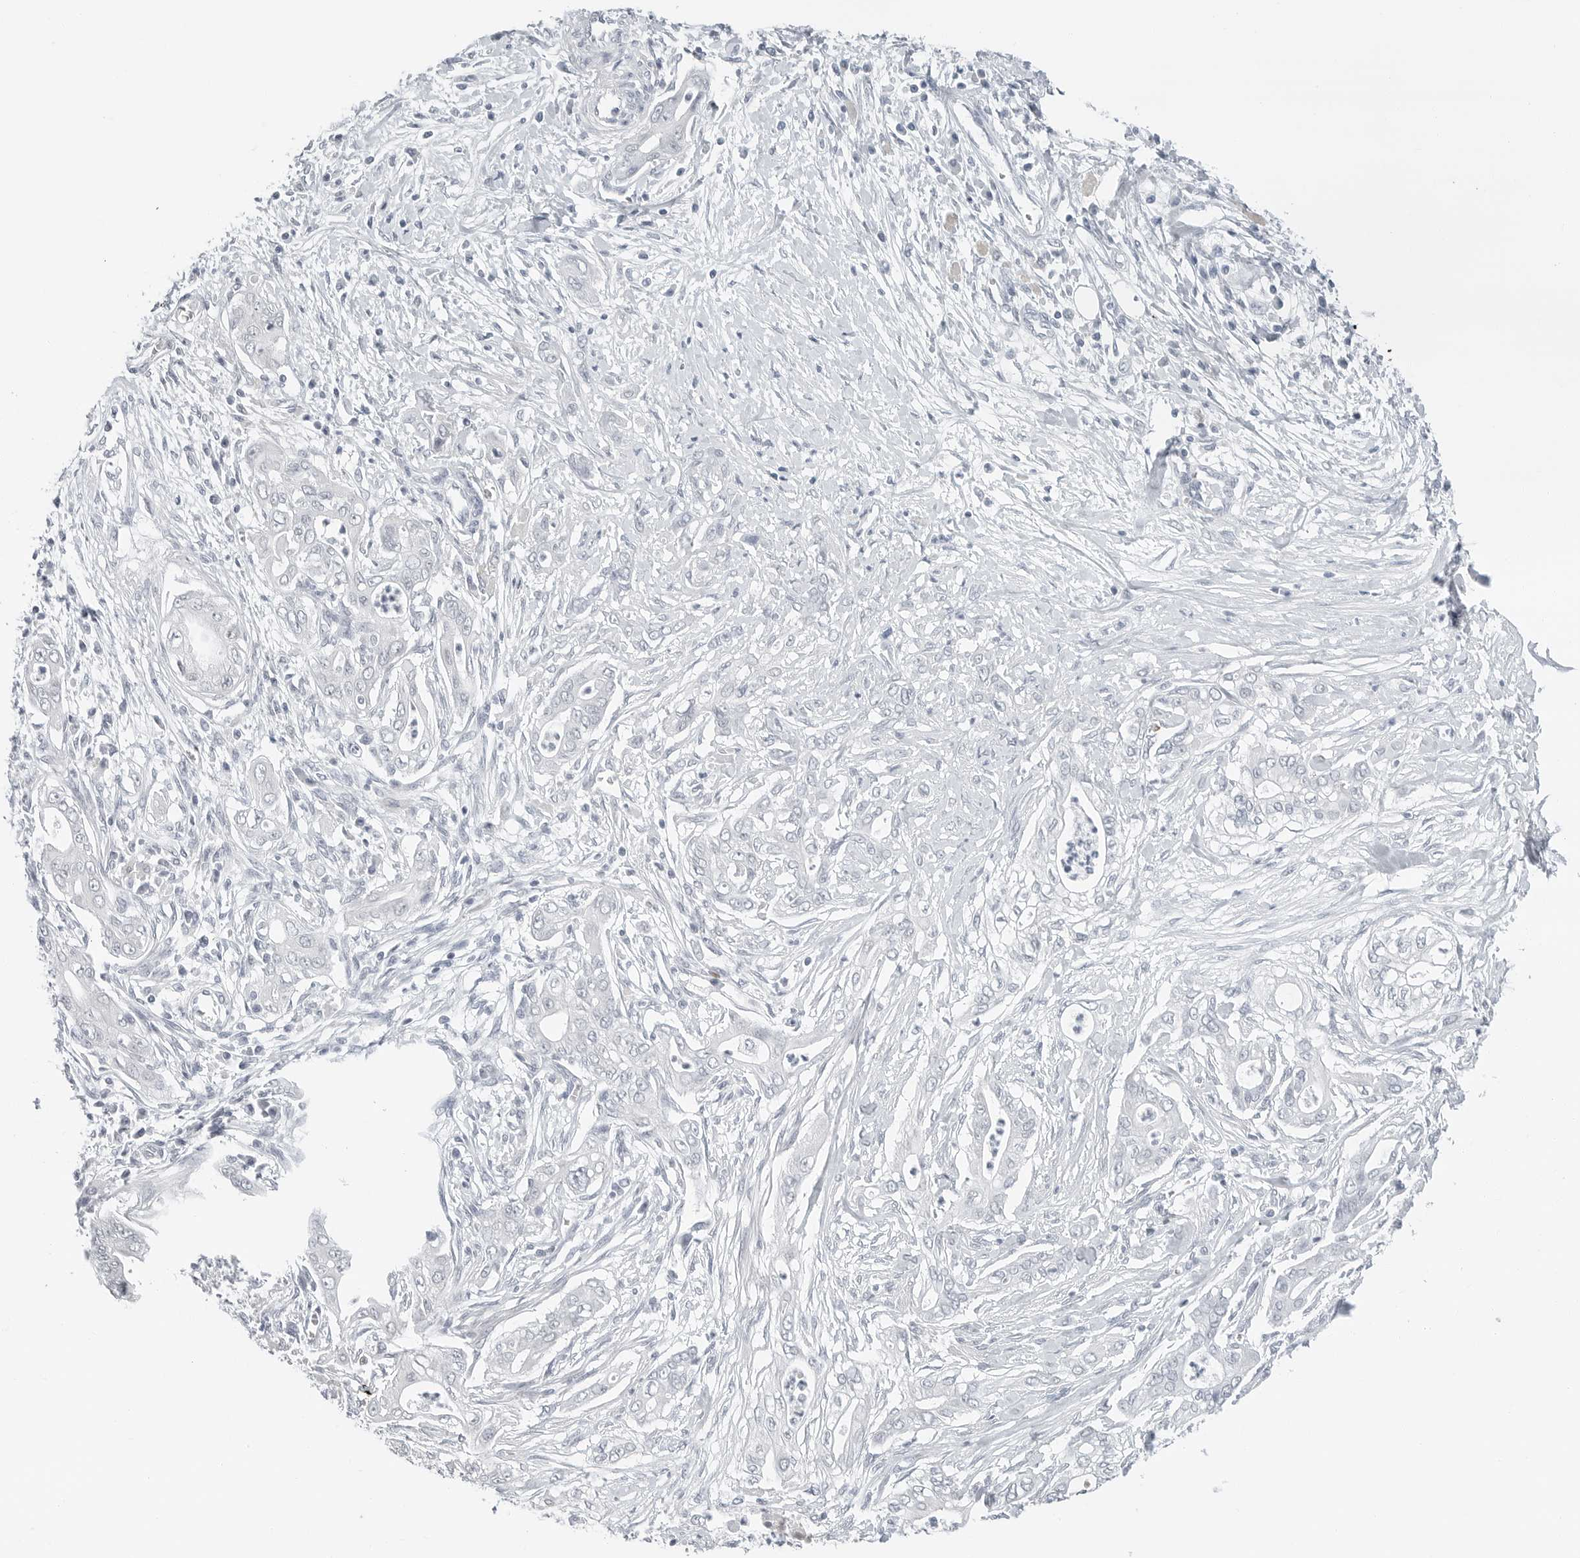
{"staining": {"intensity": "negative", "quantity": "none", "location": "none"}, "tissue": "pancreatic cancer", "cell_type": "Tumor cells", "image_type": "cancer", "snomed": [{"axis": "morphology", "description": "Adenocarcinoma, NOS"}, {"axis": "topography", "description": "Pancreas"}], "caption": "This image is of pancreatic cancer stained with IHC to label a protein in brown with the nuclei are counter-stained blue. There is no staining in tumor cells.", "gene": "XIRP1", "patient": {"sex": "male", "age": 58}}